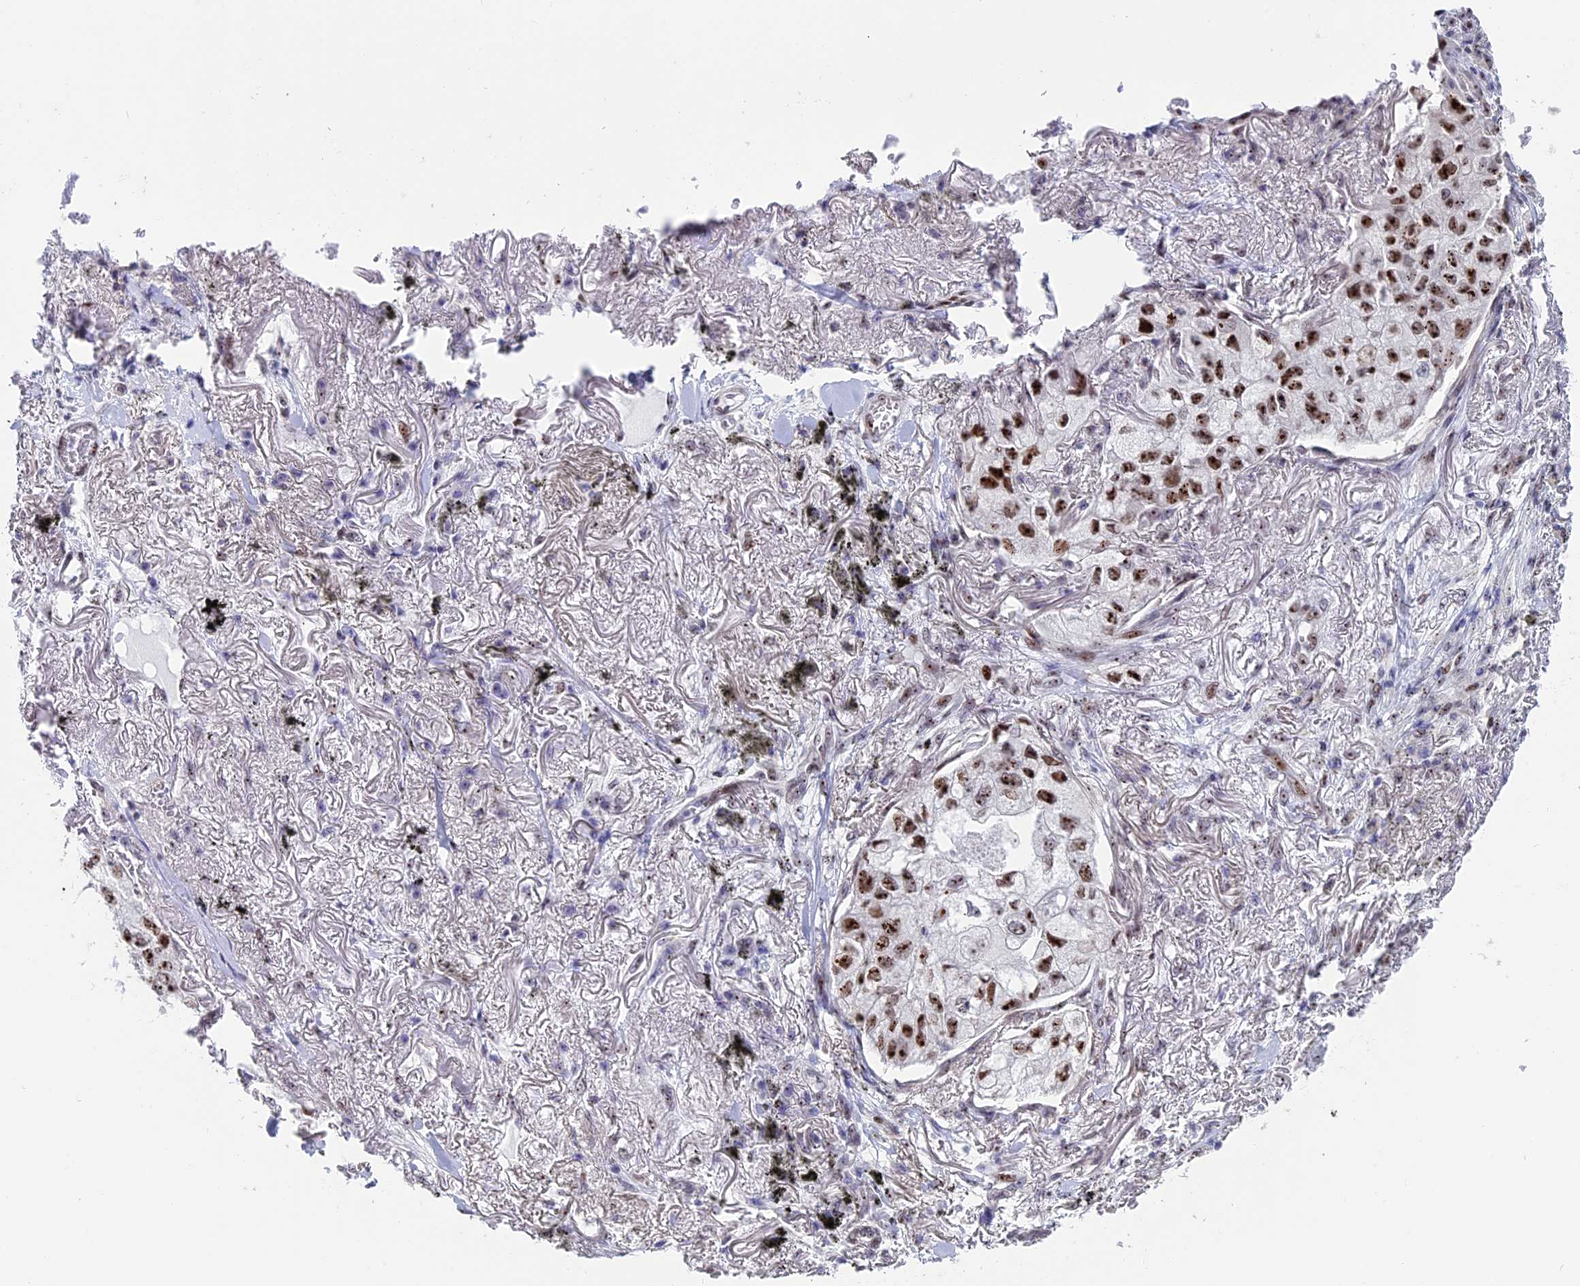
{"staining": {"intensity": "strong", "quantity": ">75%", "location": "nuclear"}, "tissue": "lung cancer", "cell_type": "Tumor cells", "image_type": "cancer", "snomed": [{"axis": "morphology", "description": "Adenocarcinoma, NOS"}, {"axis": "topography", "description": "Lung"}], "caption": "A high-resolution micrograph shows immunohistochemistry (IHC) staining of adenocarcinoma (lung), which exhibits strong nuclear staining in about >75% of tumor cells.", "gene": "CCDC86", "patient": {"sex": "male", "age": 65}}